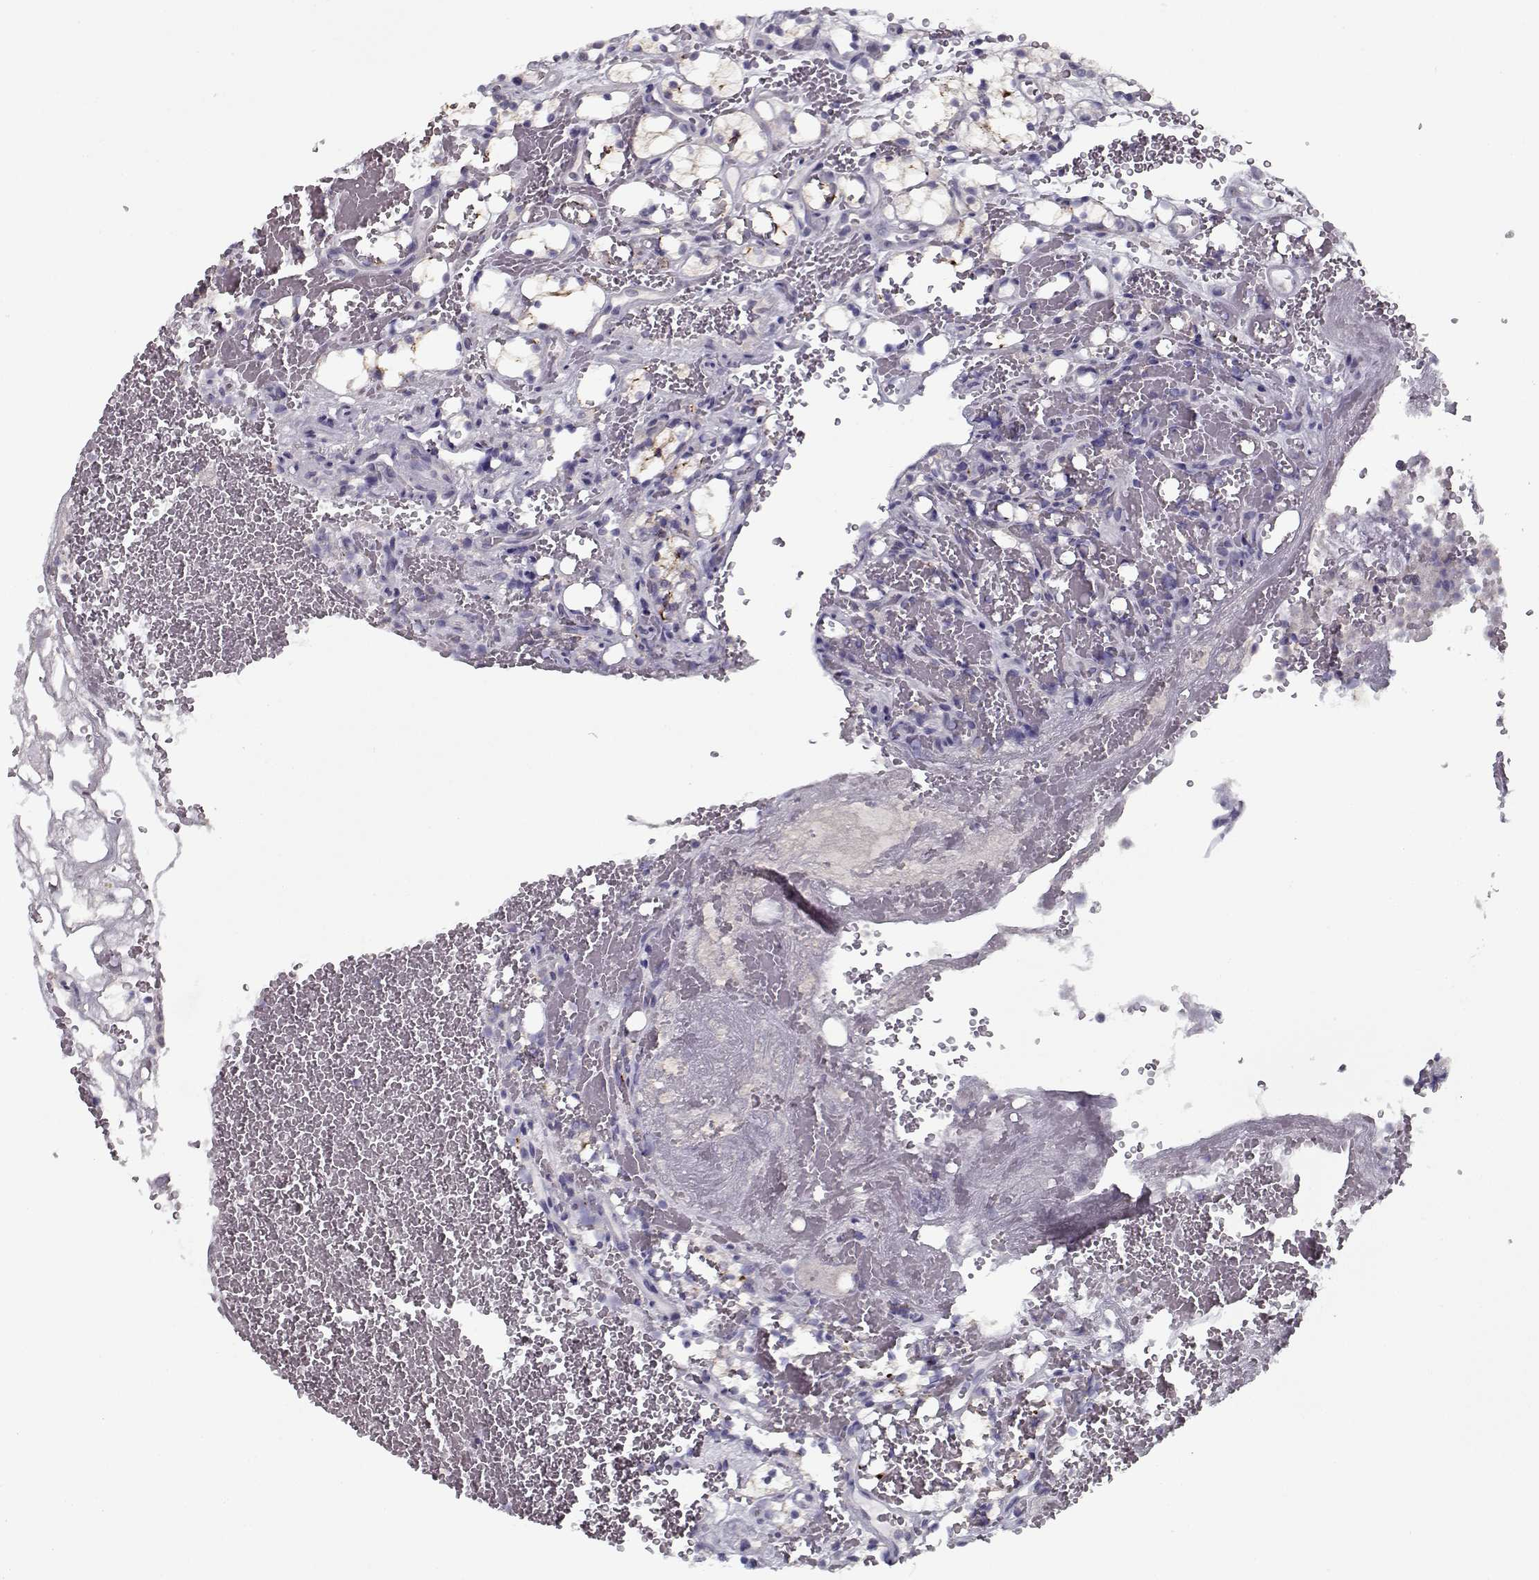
{"staining": {"intensity": "negative", "quantity": "none", "location": "none"}, "tissue": "renal cancer", "cell_type": "Tumor cells", "image_type": "cancer", "snomed": [{"axis": "morphology", "description": "Adenocarcinoma, NOS"}, {"axis": "topography", "description": "Kidney"}], "caption": "Immunohistochemistry of human adenocarcinoma (renal) exhibits no expression in tumor cells. (DAB immunohistochemistry (IHC) visualized using brightfield microscopy, high magnification).", "gene": "CCDC136", "patient": {"sex": "female", "age": 69}}